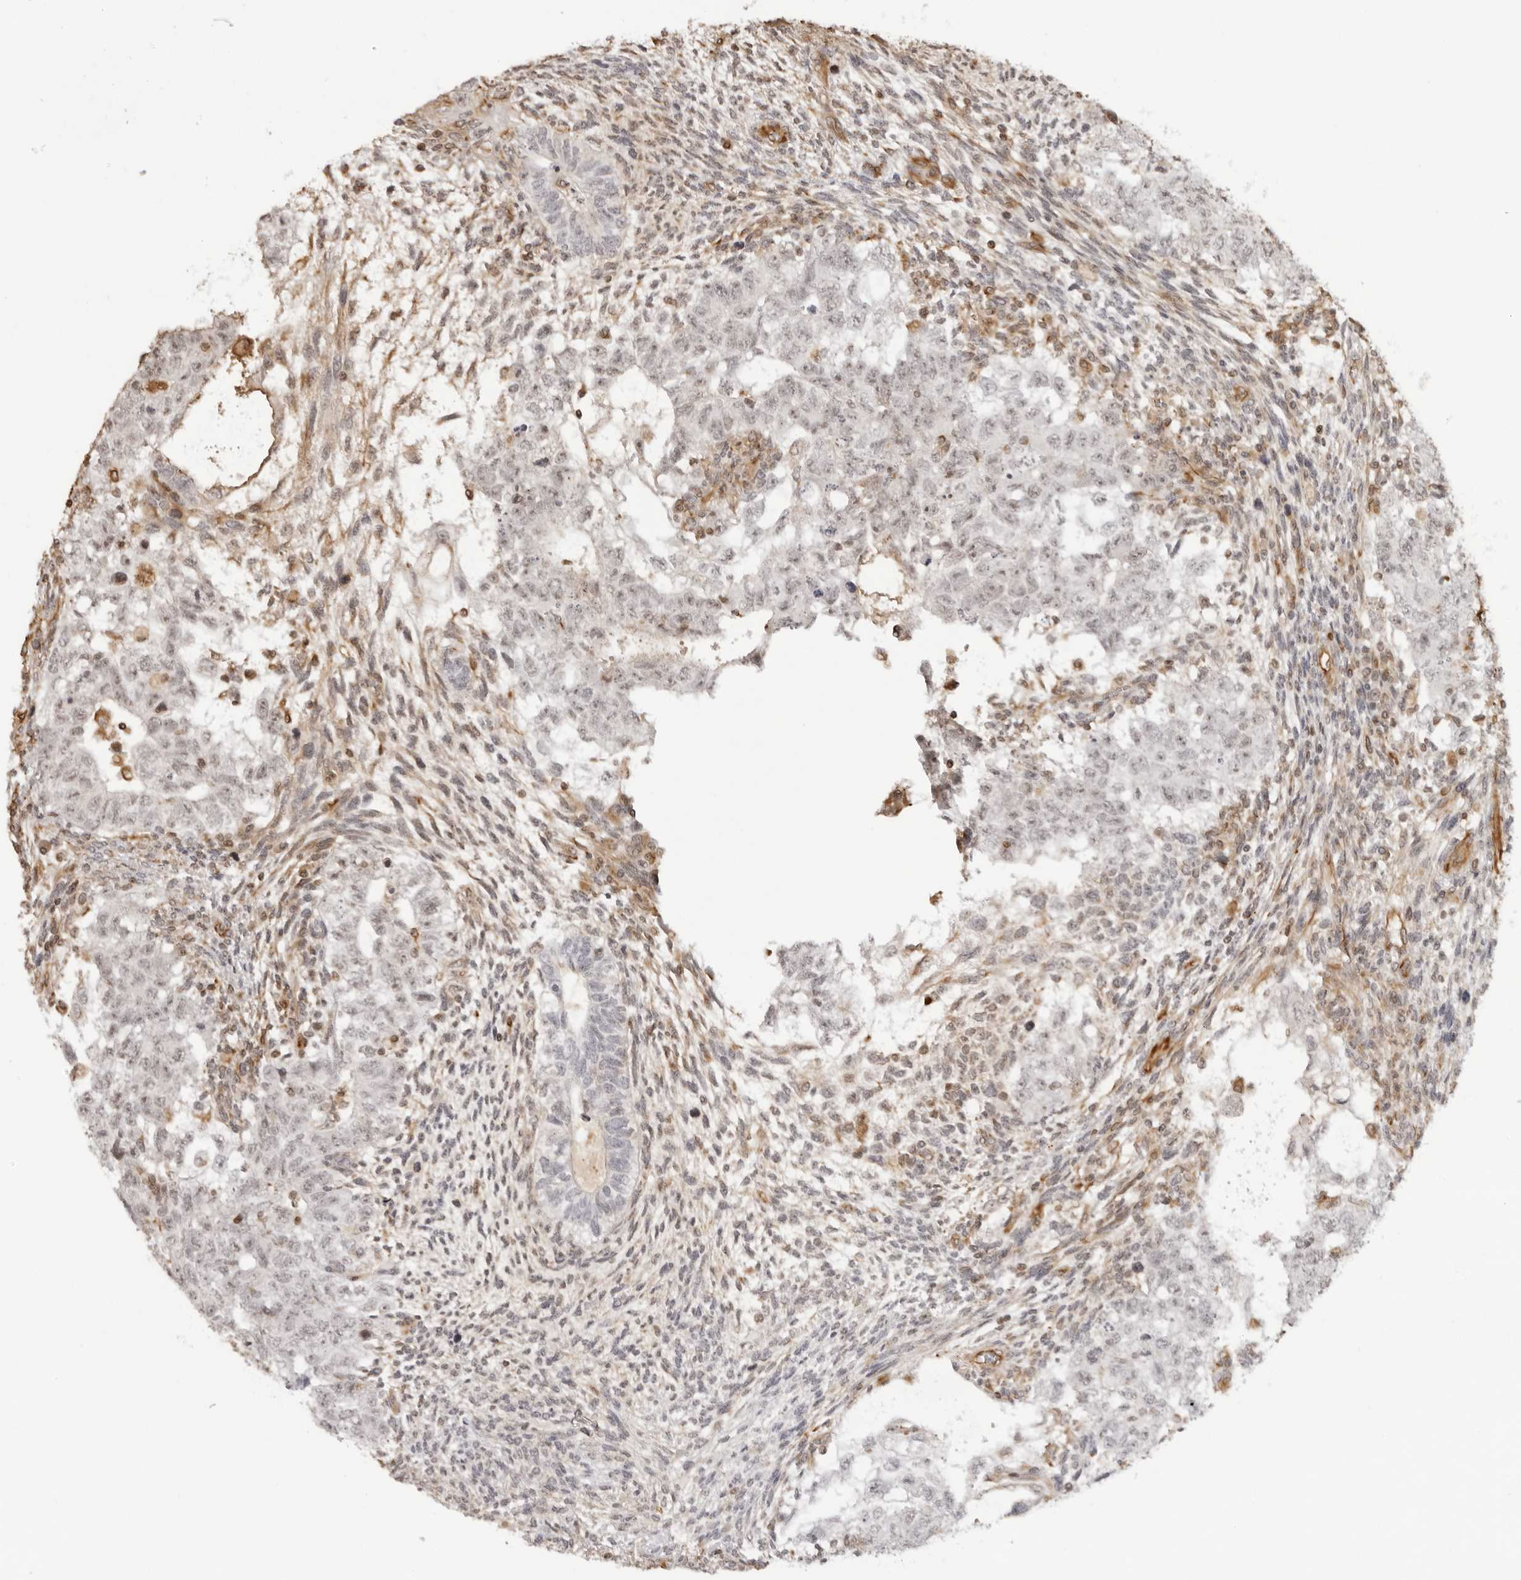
{"staining": {"intensity": "negative", "quantity": "none", "location": "none"}, "tissue": "testis cancer", "cell_type": "Tumor cells", "image_type": "cancer", "snomed": [{"axis": "morphology", "description": "Carcinoma, Embryonal, NOS"}, {"axis": "topography", "description": "Testis"}], "caption": "A micrograph of testis cancer (embryonal carcinoma) stained for a protein exhibits no brown staining in tumor cells.", "gene": "DYNLT5", "patient": {"sex": "male", "age": 37}}